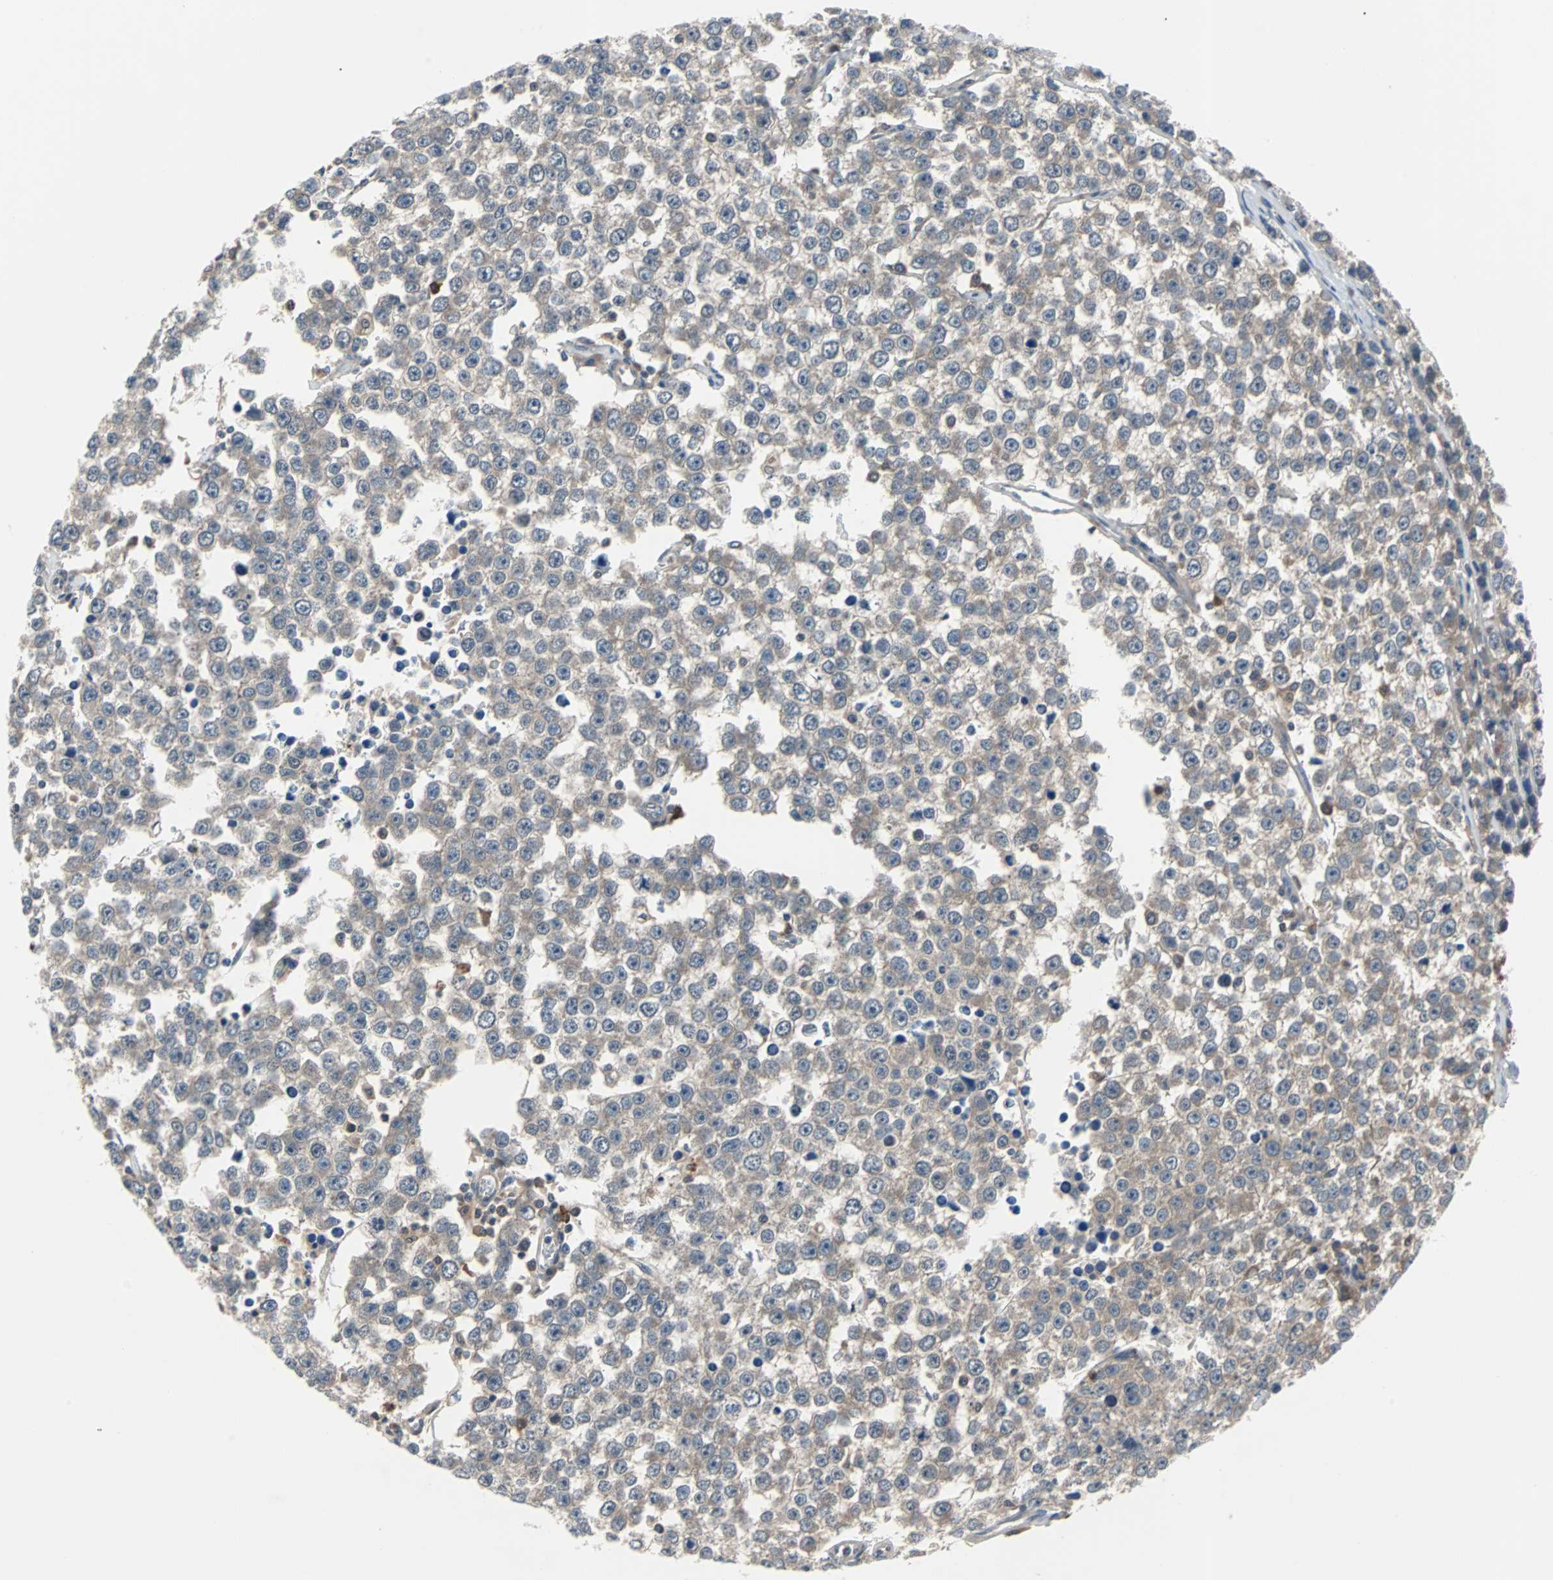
{"staining": {"intensity": "weak", "quantity": ">75%", "location": "cytoplasmic/membranous"}, "tissue": "testis cancer", "cell_type": "Tumor cells", "image_type": "cancer", "snomed": [{"axis": "morphology", "description": "Seminoma, NOS"}, {"axis": "morphology", "description": "Carcinoma, Embryonal, NOS"}, {"axis": "topography", "description": "Testis"}], "caption": "IHC of human testis seminoma displays low levels of weak cytoplasmic/membranous expression in about >75% of tumor cells.", "gene": "PAK1", "patient": {"sex": "male", "age": 52}}